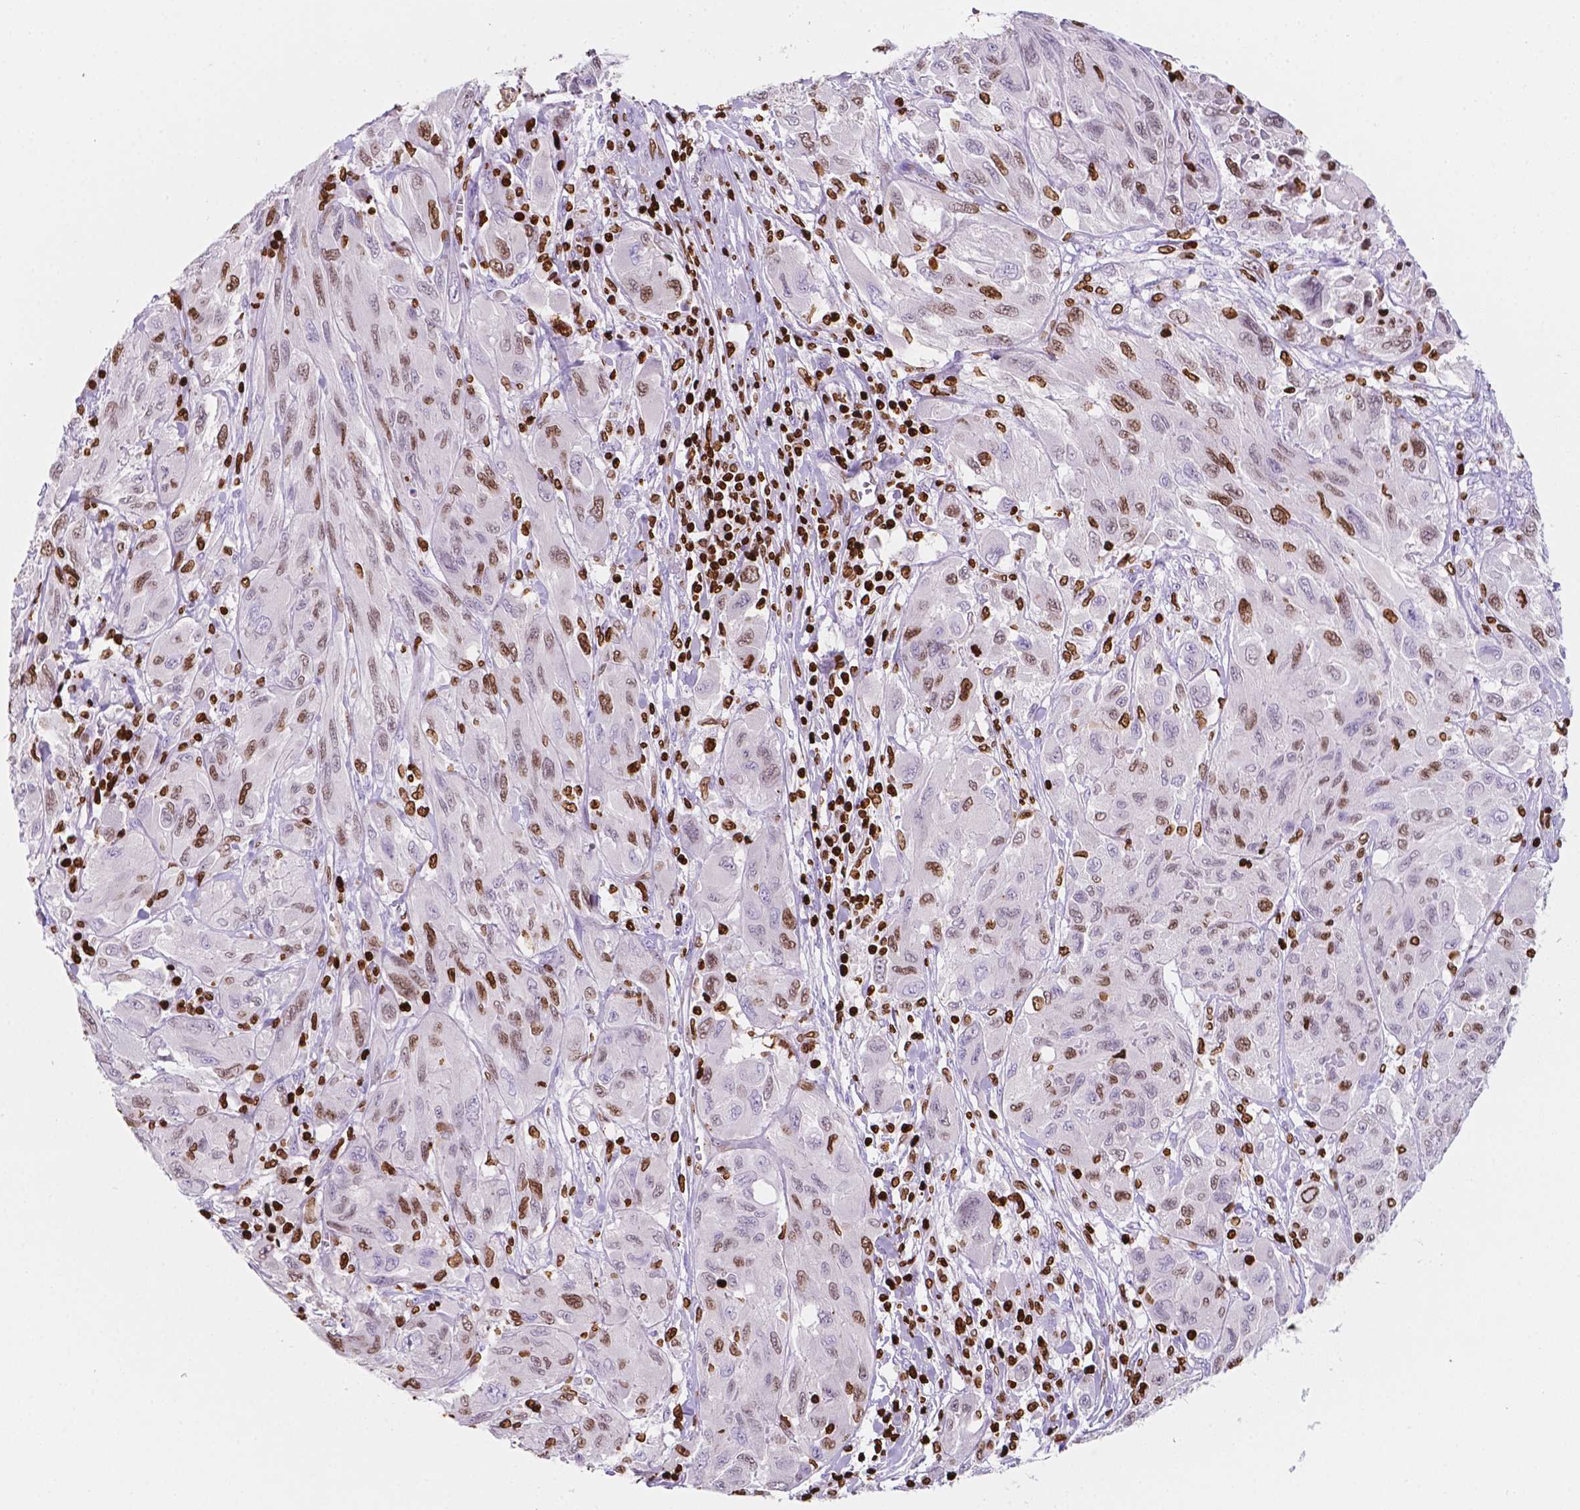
{"staining": {"intensity": "moderate", "quantity": "25%-75%", "location": "nuclear"}, "tissue": "melanoma", "cell_type": "Tumor cells", "image_type": "cancer", "snomed": [{"axis": "morphology", "description": "Malignant melanoma, NOS"}, {"axis": "topography", "description": "Skin"}], "caption": "Protein staining reveals moderate nuclear positivity in about 25%-75% of tumor cells in malignant melanoma. The protein of interest is stained brown, and the nuclei are stained in blue (DAB IHC with brightfield microscopy, high magnification).", "gene": "CBY3", "patient": {"sex": "female", "age": 91}}